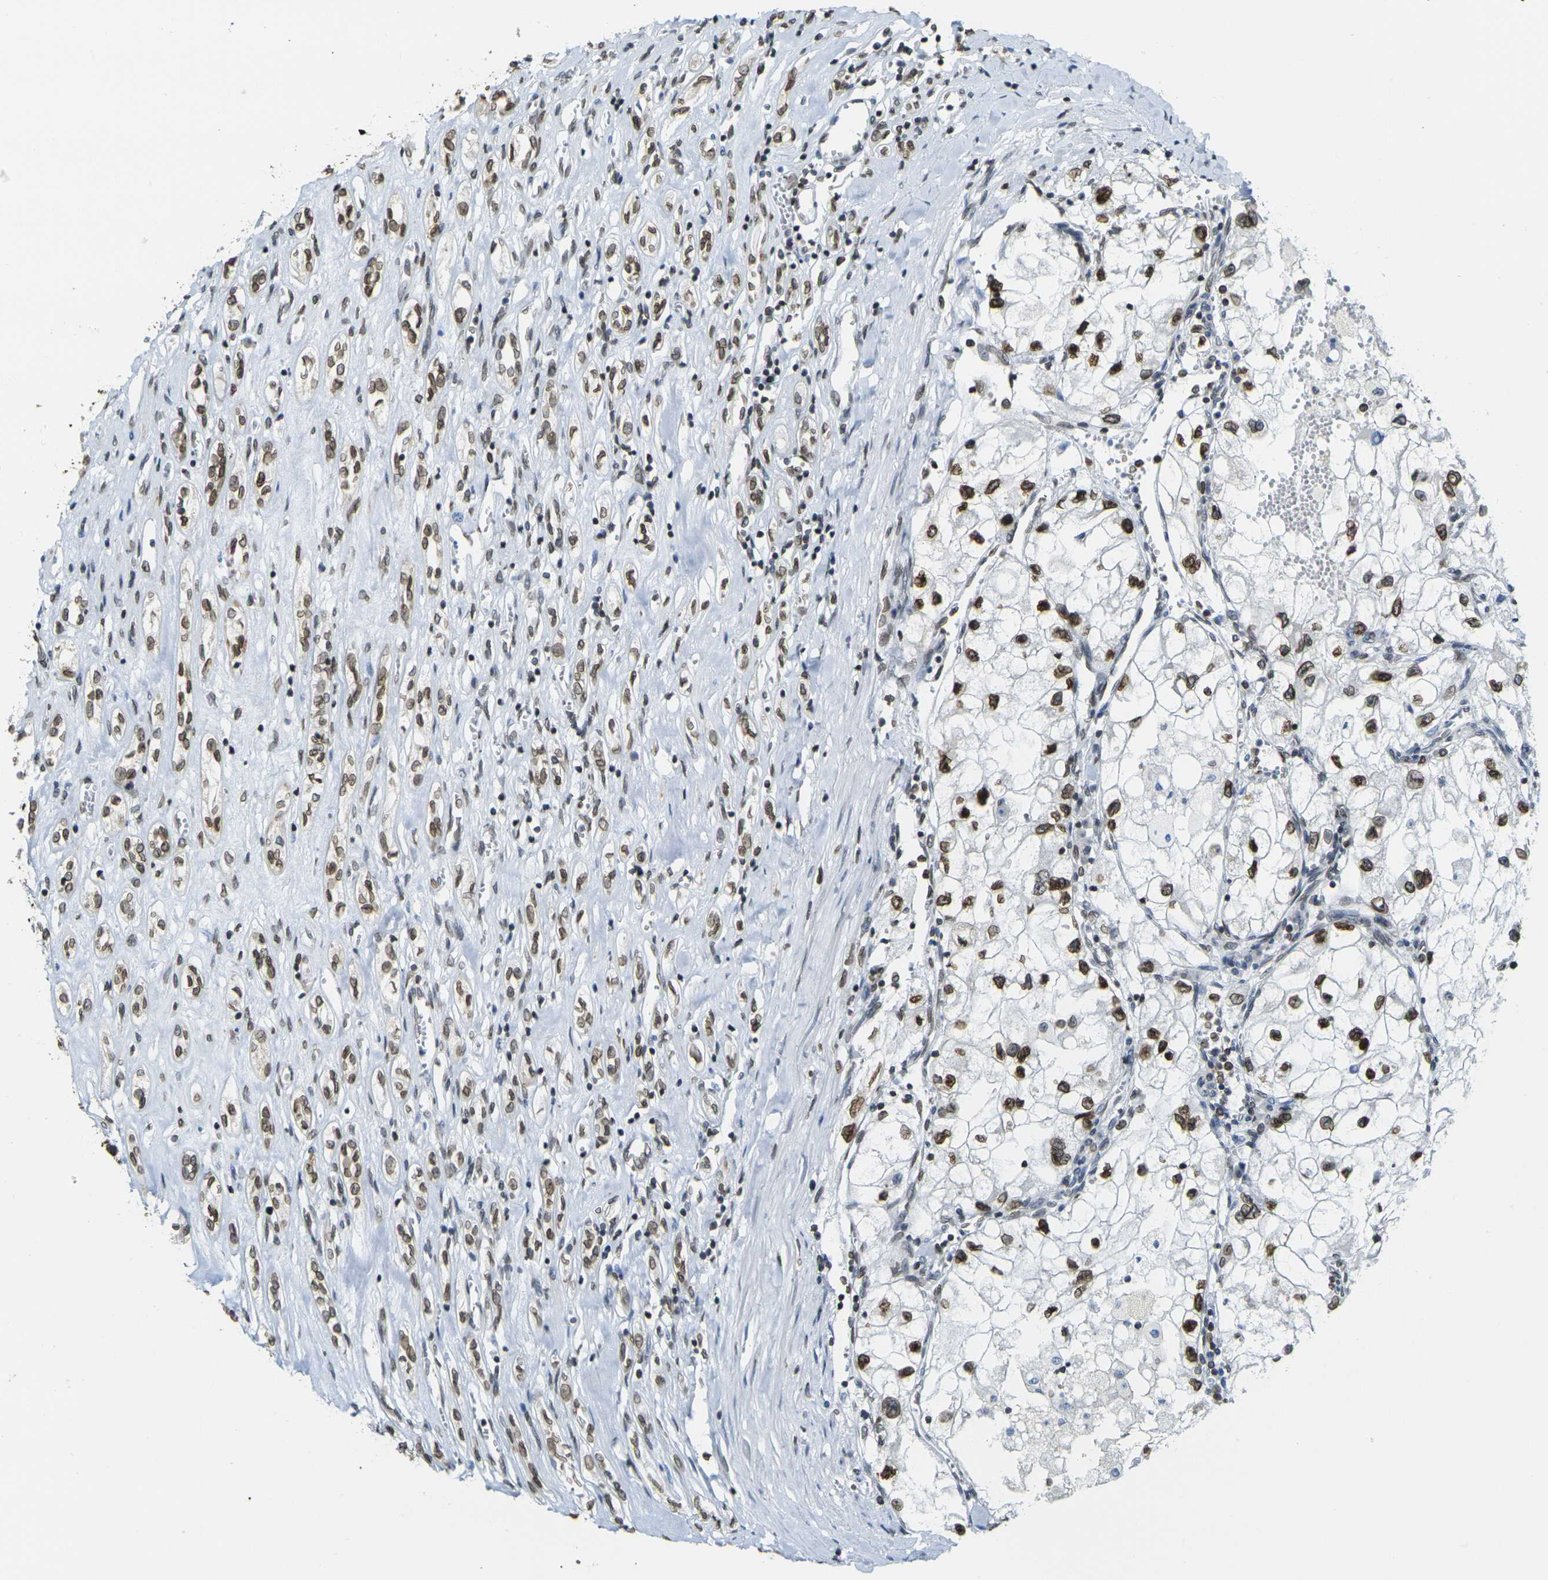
{"staining": {"intensity": "strong", "quantity": ">75%", "location": "cytoplasmic/membranous,nuclear"}, "tissue": "renal cancer", "cell_type": "Tumor cells", "image_type": "cancer", "snomed": [{"axis": "morphology", "description": "Adenocarcinoma, NOS"}, {"axis": "topography", "description": "Kidney"}], "caption": "Immunohistochemistry (IHC) histopathology image of neoplastic tissue: renal adenocarcinoma stained using IHC shows high levels of strong protein expression localized specifically in the cytoplasmic/membranous and nuclear of tumor cells, appearing as a cytoplasmic/membranous and nuclear brown color.", "gene": "BRDT", "patient": {"sex": "female", "age": 70}}